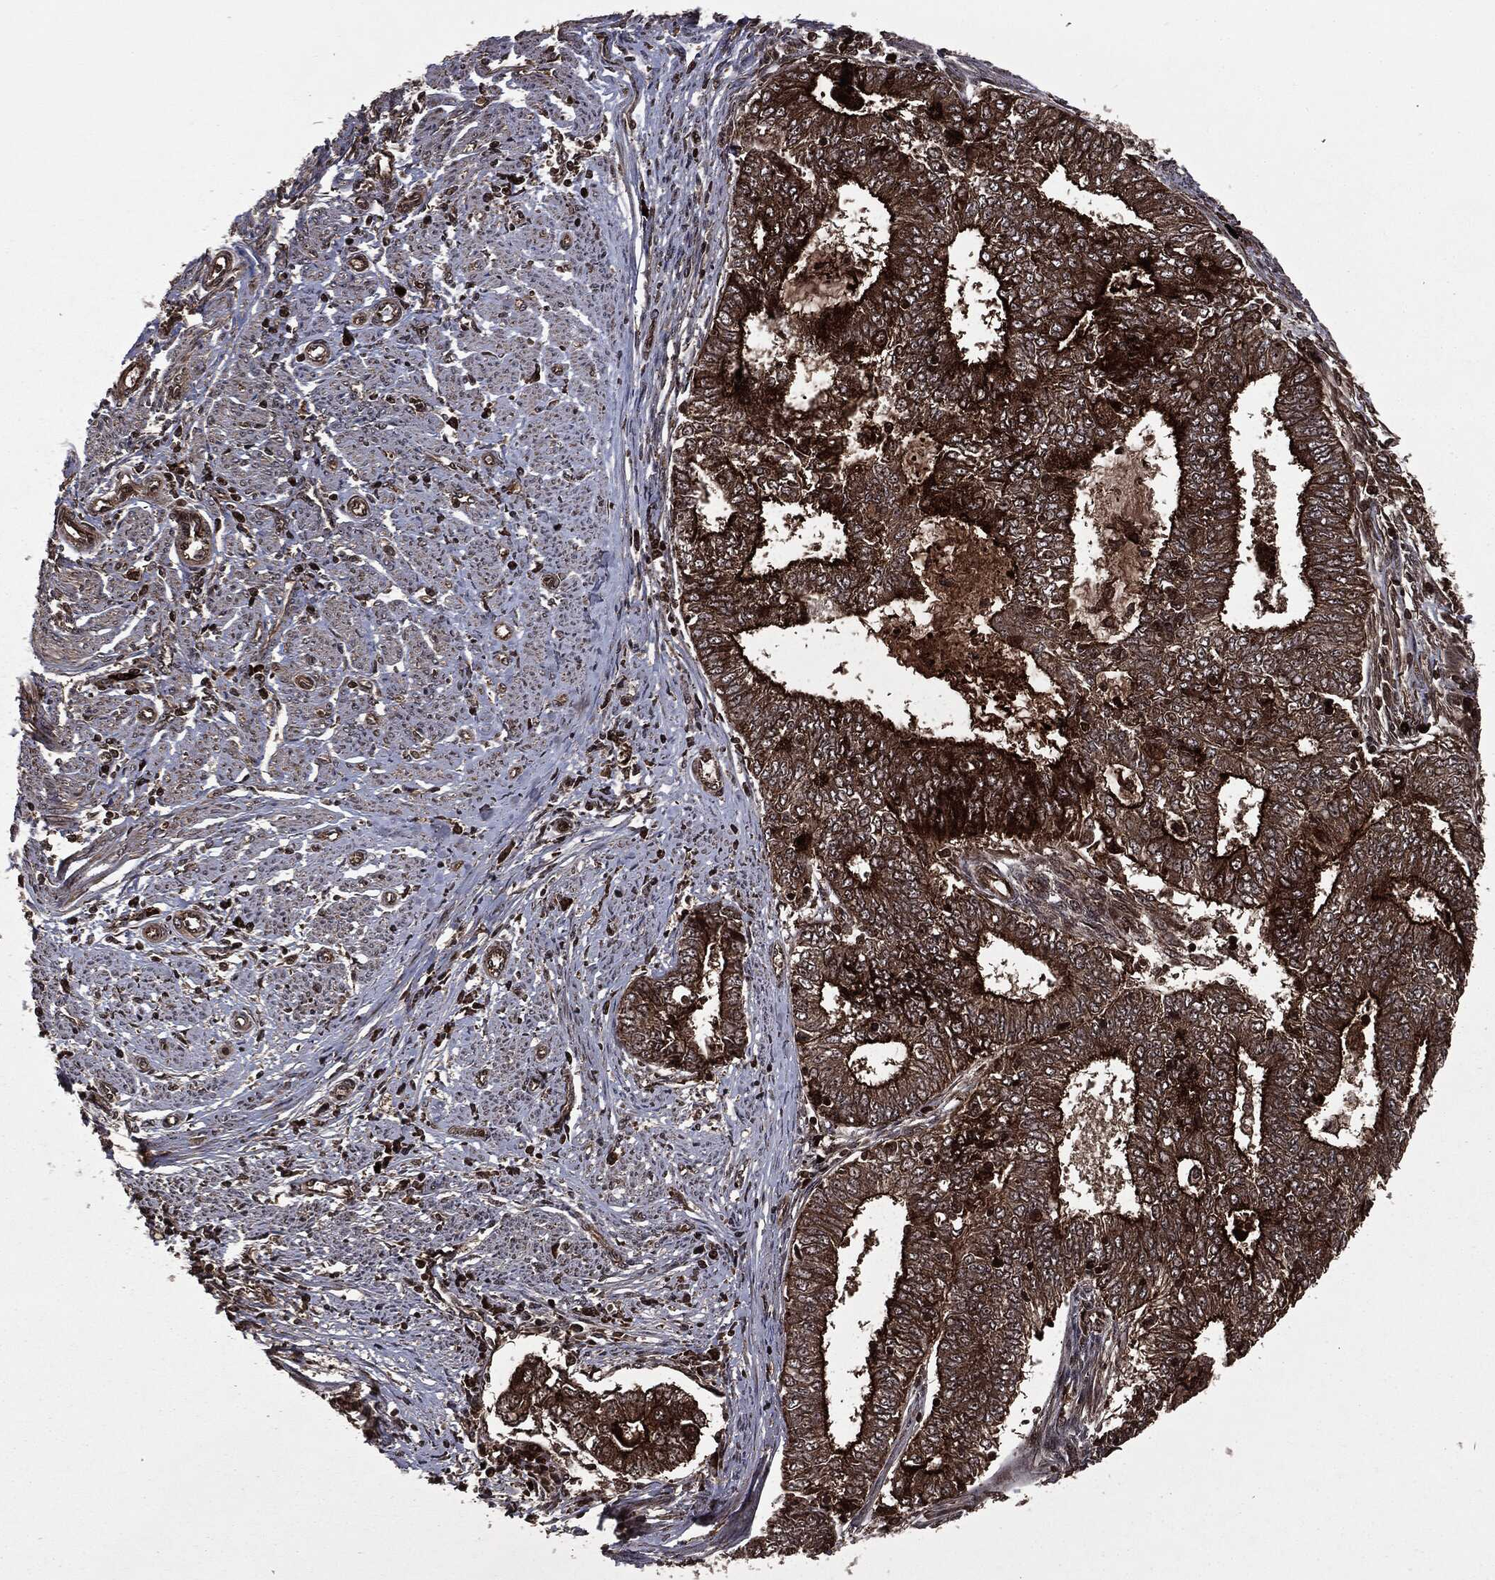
{"staining": {"intensity": "strong", "quantity": ">75%", "location": "cytoplasmic/membranous"}, "tissue": "endometrial cancer", "cell_type": "Tumor cells", "image_type": "cancer", "snomed": [{"axis": "morphology", "description": "Adenocarcinoma, NOS"}, {"axis": "topography", "description": "Endometrium"}], "caption": "Endometrial adenocarcinoma was stained to show a protein in brown. There is high levels of strong cytoplasmic/membranous expression in approximately >75% of tumor cells.", "gene": "CARD6", "patient": {"sex": "female", "age": 62}}